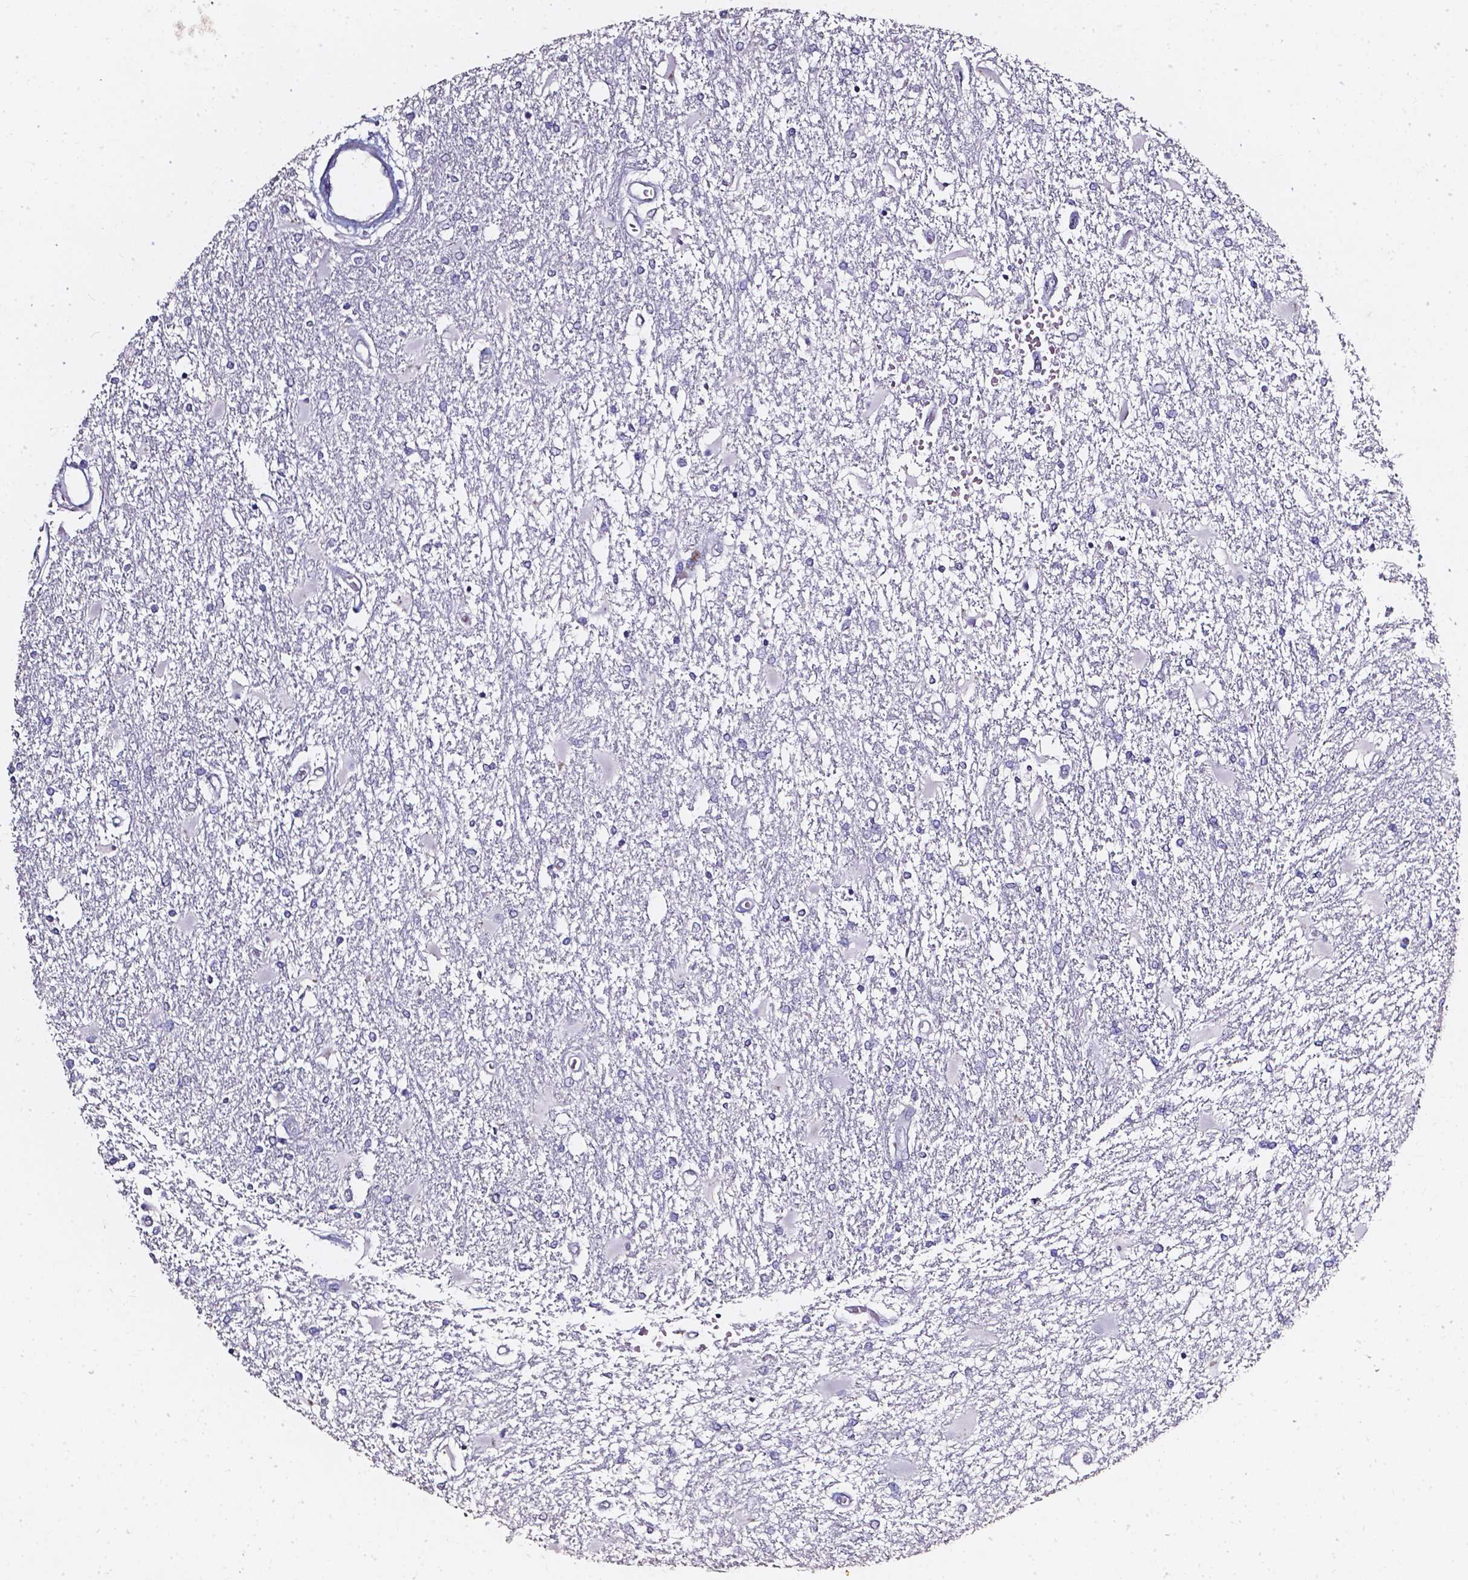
{"staining": {"intensity": "negative", "quantity": "none", "location": "none"}, "tissue": "glioma", "cell_type": "Tumor cells", "image_type": "cancer", "snomed": [{"axis": "morphology", "description": "Glioma, malignant, High grade"}, {"axis": "topography", "description": "Cerebral cortex"}], "caption": "High magnification brightfield microscopy of glioma stained with DAB (brown) and counterstained with hematoxylin (blue): tumor cells show no significant positivity. Nuclei are stained in blue.", "gene": "AKR1B10", "patient": {"sex": "male", "age": 79}}